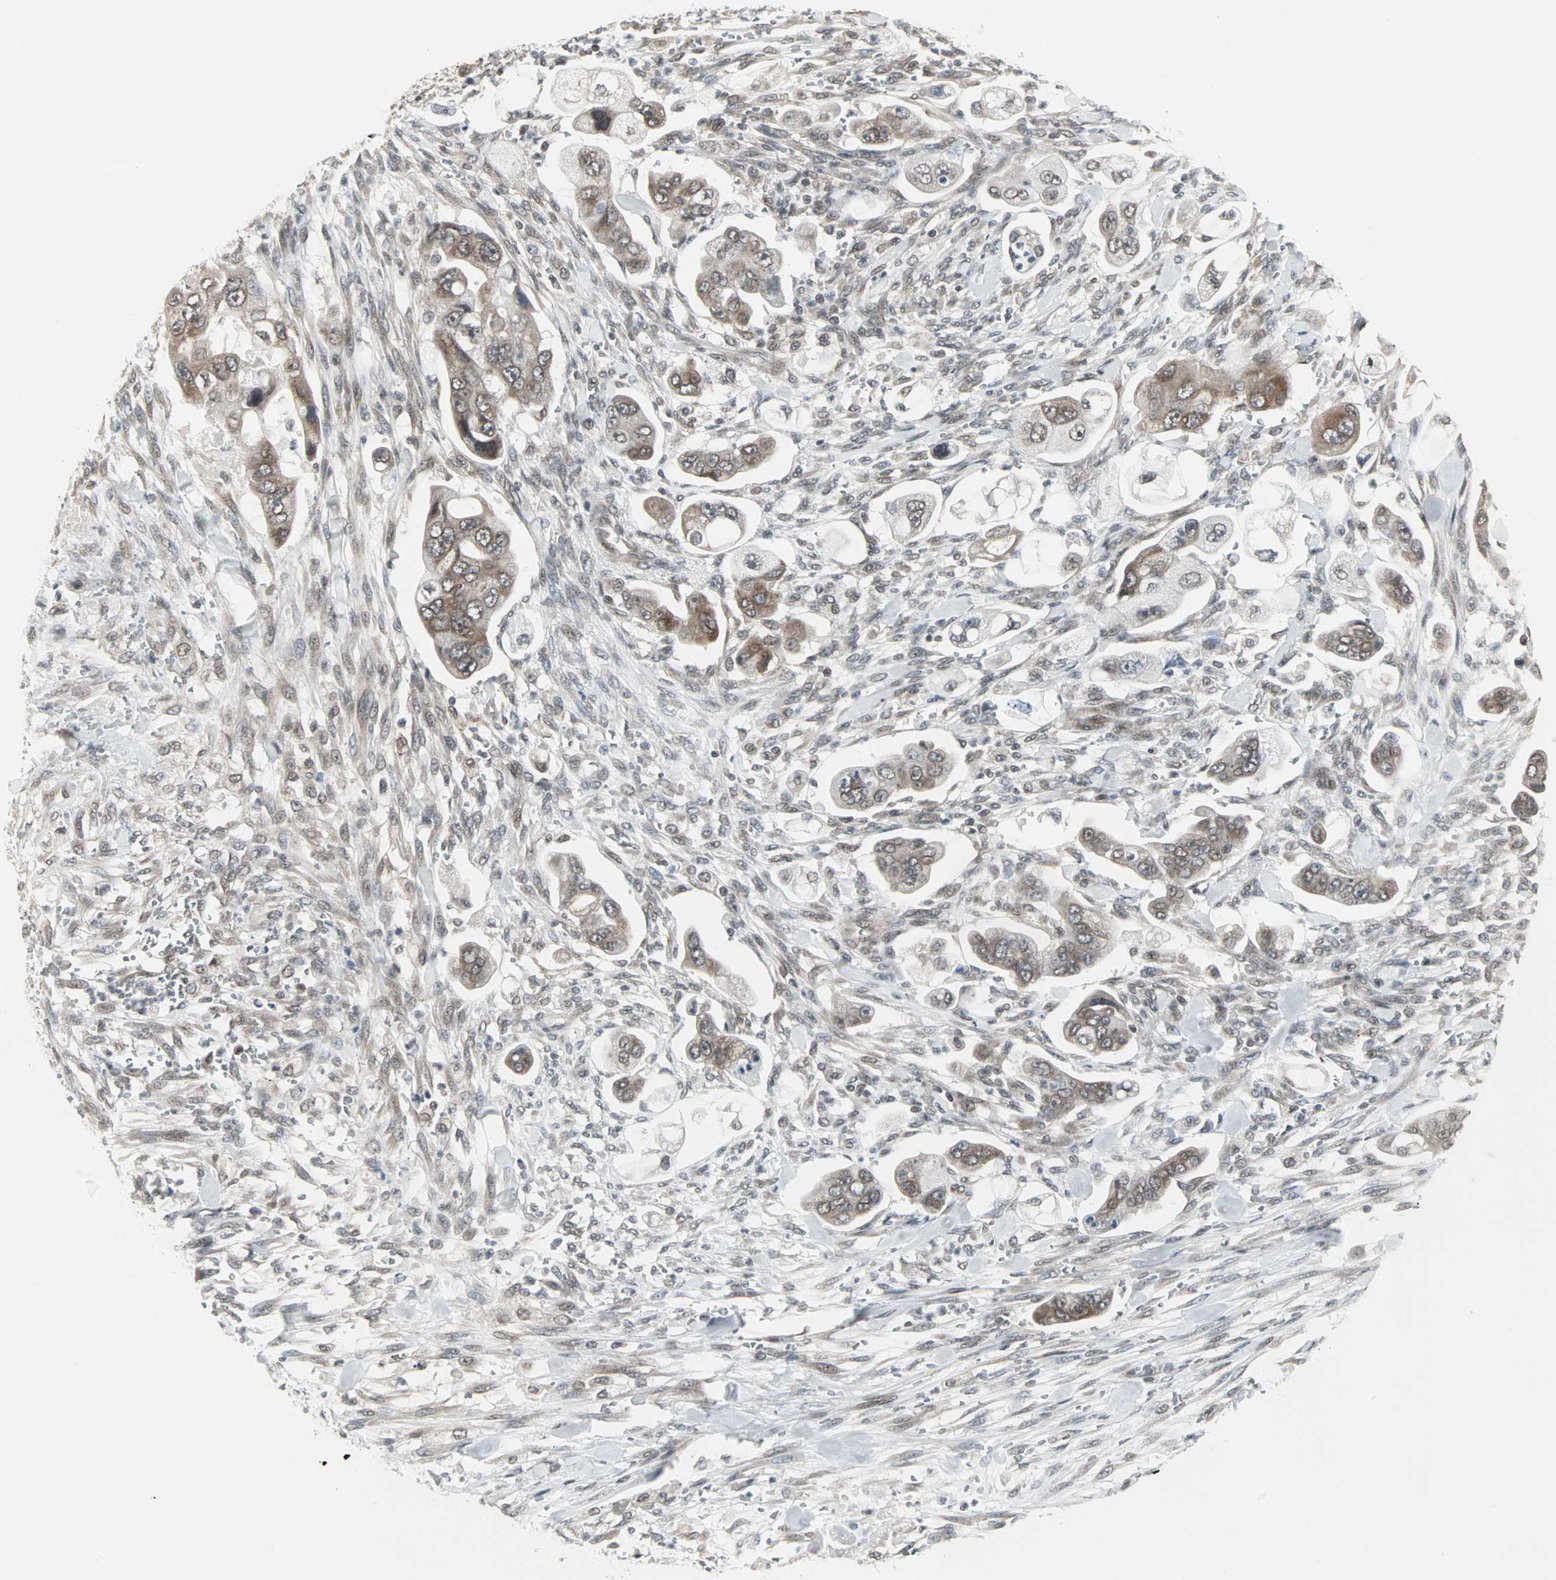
{"staining": {"intensity": "moderate", "quantity": ">75%", "location": "cytoplasmic/membranous"}, "tissue": "stomach cancer", "cell_type": "Tumor cells", "image_type": "cancer", "snomed": [{"axis": "morphology", "description": "Adenocarcinoma, NOS"}, {"axis": "topography", "description": "Stomach"}], "caption": "Tumor cells demonstrate medium levels of moderate cytoplasmic/membranous staining in approximately >75% of cells in human stomach cancer (adenocarcinoma). The protein of interest is shown in brown color, while the nuclei are stained blue.", "gene": "CBLC", "patient": {"sex": "male", "age": 62}}